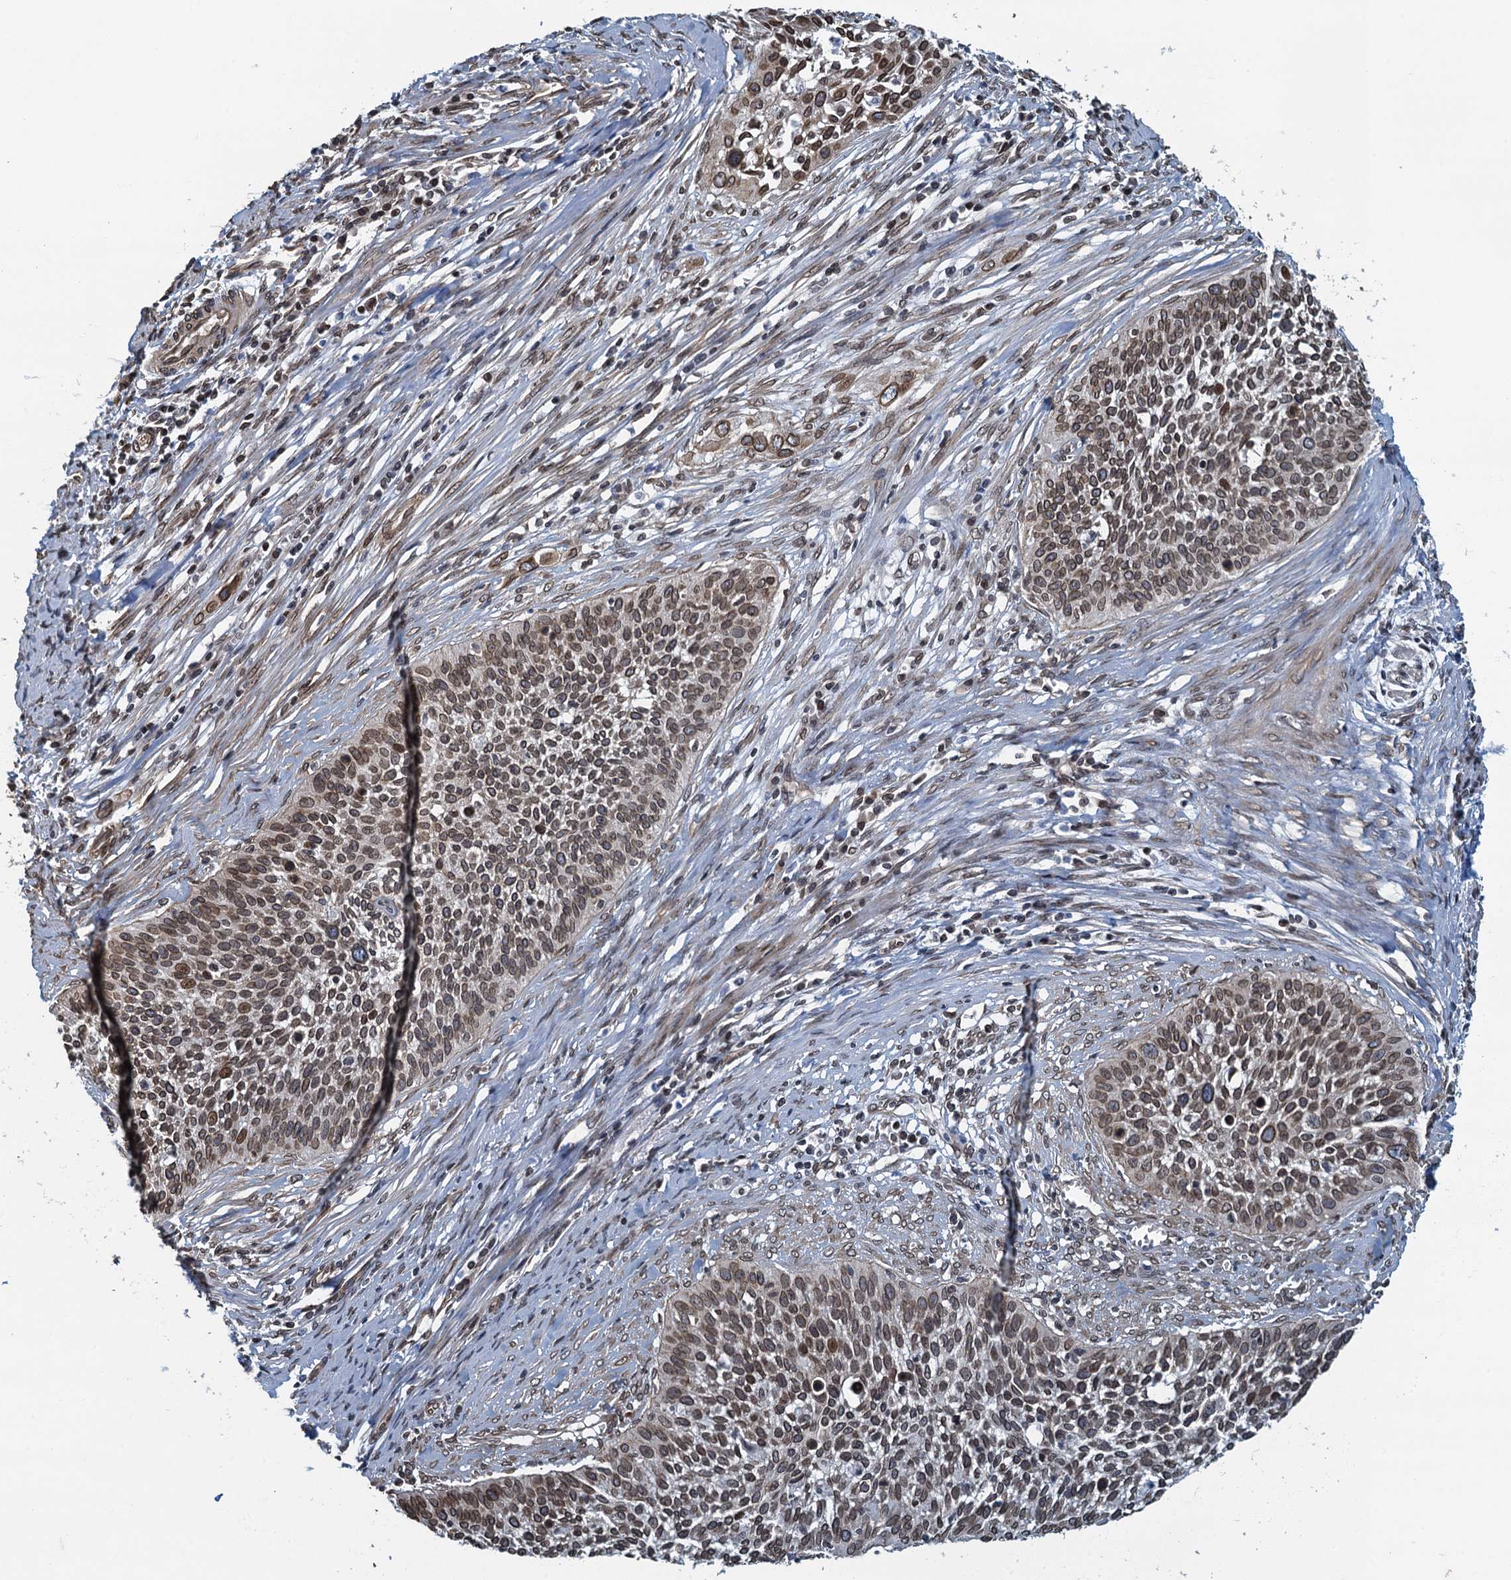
{"staining": {"intensity": "moderate", "quantity": ">75%", "location": "cytoplasmic/membranous,nuclear"}, "tissue": "cervical cancer", "cell_type": "Tumor cells", "image_type": "cancer", "snomed": [{"axis": "morphology", "description": "Squamous cell carcinoma, NOS"}, {"axis": "topography", "description": "Cervix"}], "caption": "IHC micrograph of human cervical cancer stained for a protein (brown), which displays medium levels of moderate cytoplasmic/membranous and nuclear expression in about >75% of tumor cells.", "gene": "CCDC34", "patient": {"sex": "female", "age": 34}}